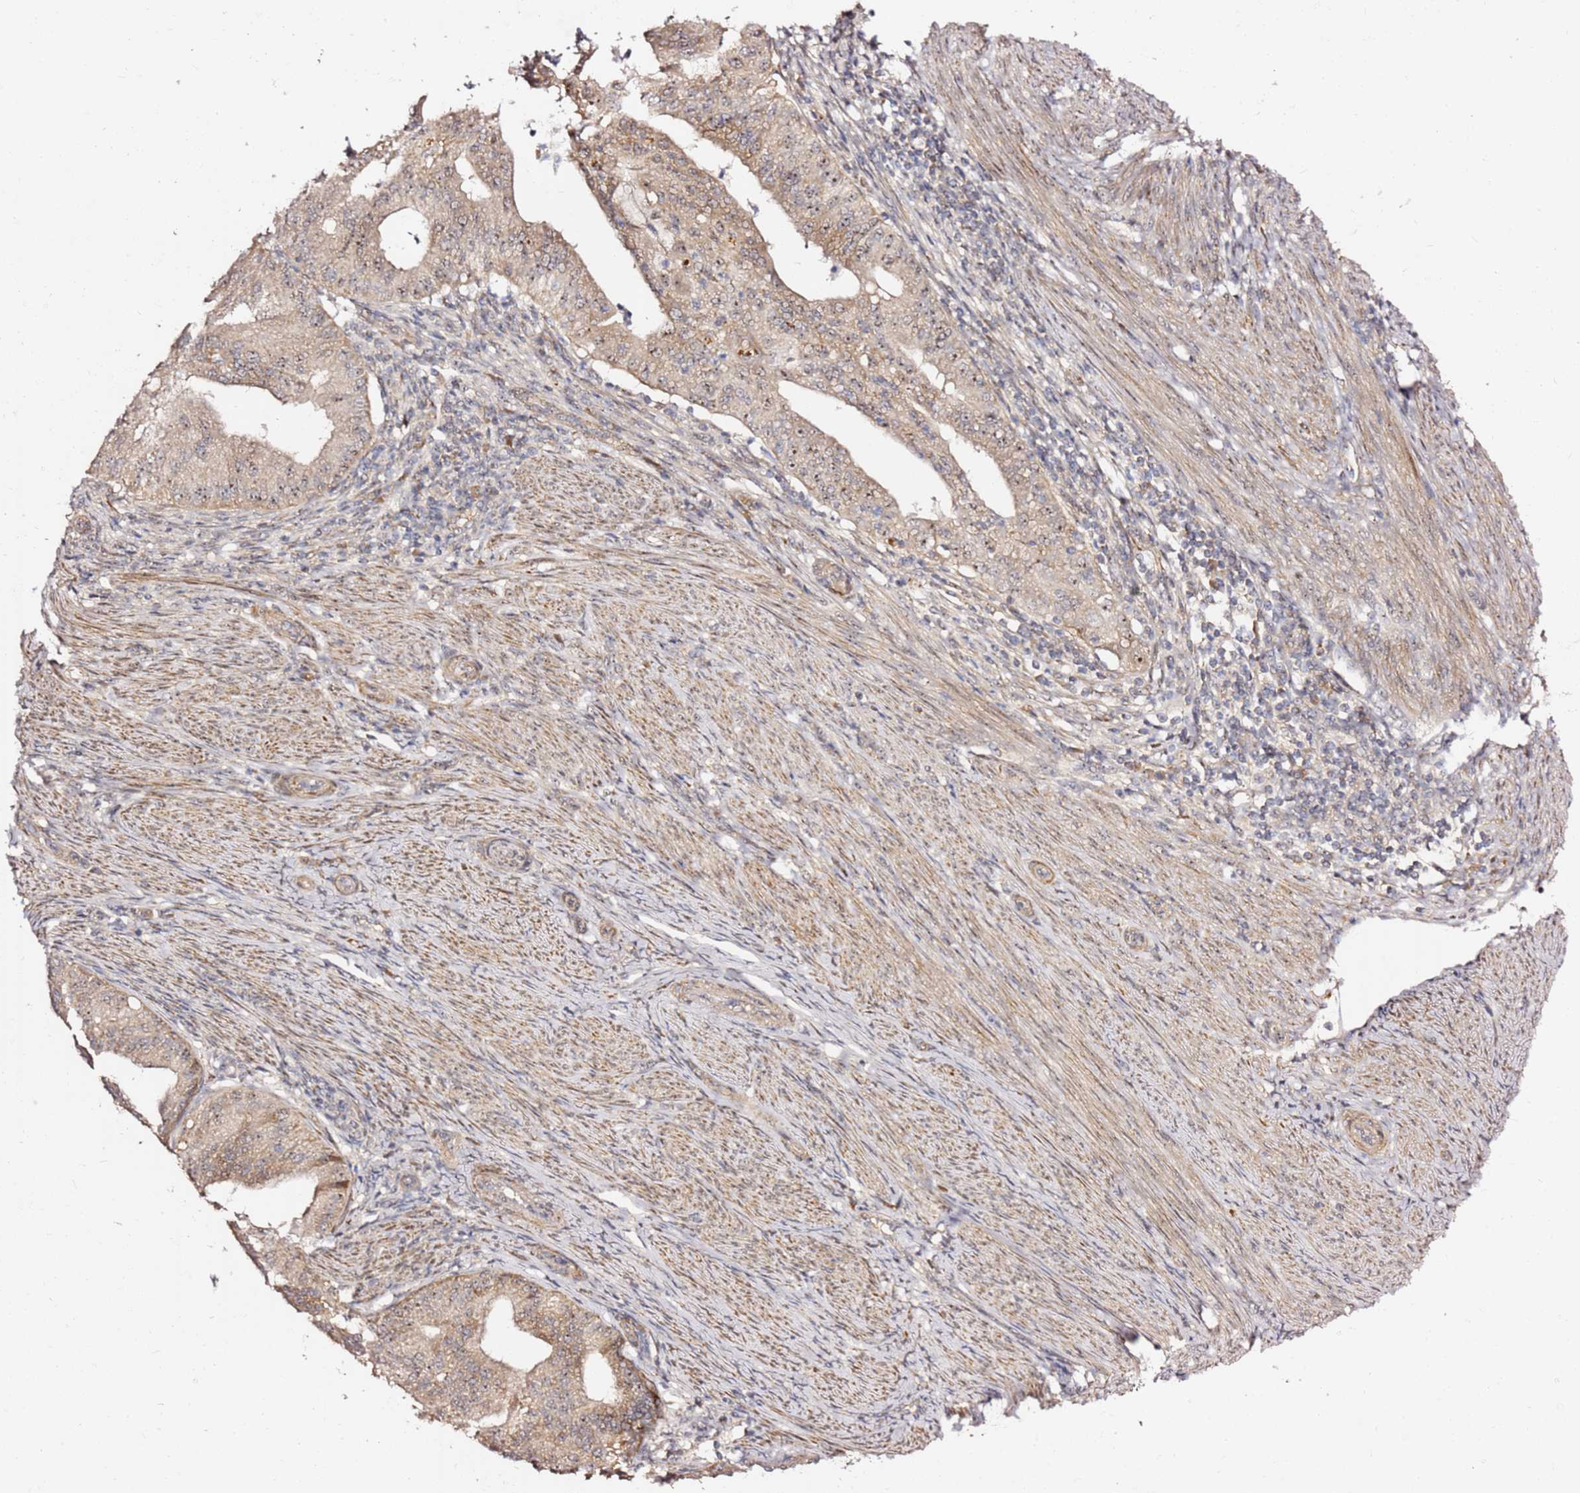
{"staining": {"intensity": "moderate", "quantity": ">75%", "location": "cytoplasmic/membranous,nuclear"}, "tissue": "endometrial cancer", "cell_type": "Tumor cells", "image_type": "cancer", "snomed": [{"axis": "morphology", "description": "Adenocarcinoma, NOS"}, {"axis": "topography", "description": "Endometrium"}], "caption": "IHC (DAB (3,3'-diaminobenzidine)) staining of endometrial cancer (adenocarcinoma) displays moderate cytoplasmic/membranous and nuclear protein positivity in approximately >75% of tumor cells. Nuclei are stained in blue.", "gene": "KIF25", "patient": {"sex": "female", "age": 50}}